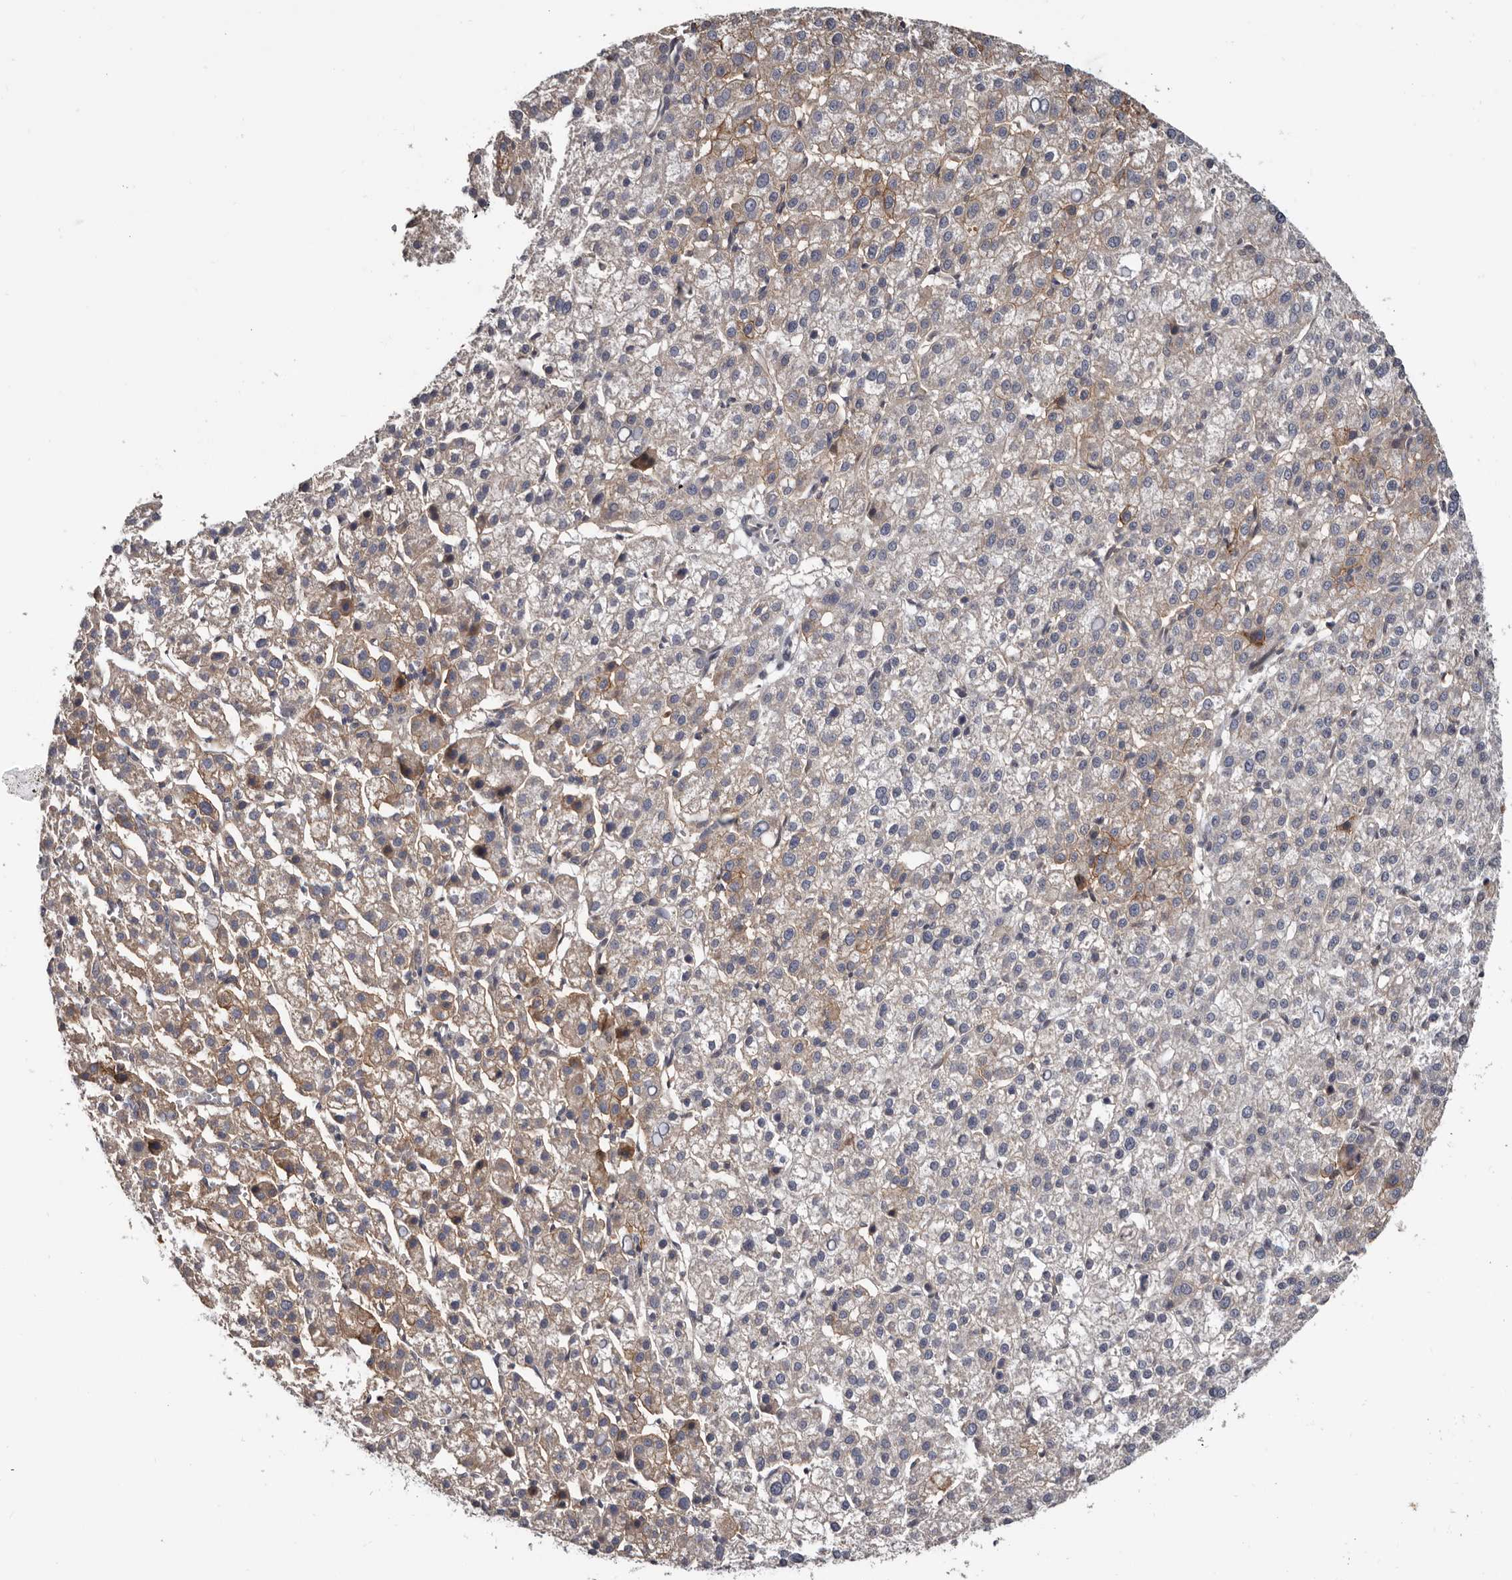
{"staining": {"intensity": "moderate", "quantity": "<25%", "location": "cytoplasmic/membranous"}, "tissue": "liver cancer", "cell_type": "Tumor cells", "image_type": "cancer", "snomed": [{"axis": "morphology", "description": "Carcinoma, Hepatocellular, NOS"}, {"axis": "topography", "description": "Liver"}], "caption": "Immunohistochemistry (IHC) histopathology image of human hepatocellular carcinoma (liver) stained for a protein (brown), which exhibits low levels of moderate cytoplasmic/membranous staining in approximately <25% of tumor cells.", "gene": "MOGAT2", "patient": {"sex": "female", "age": 58}}